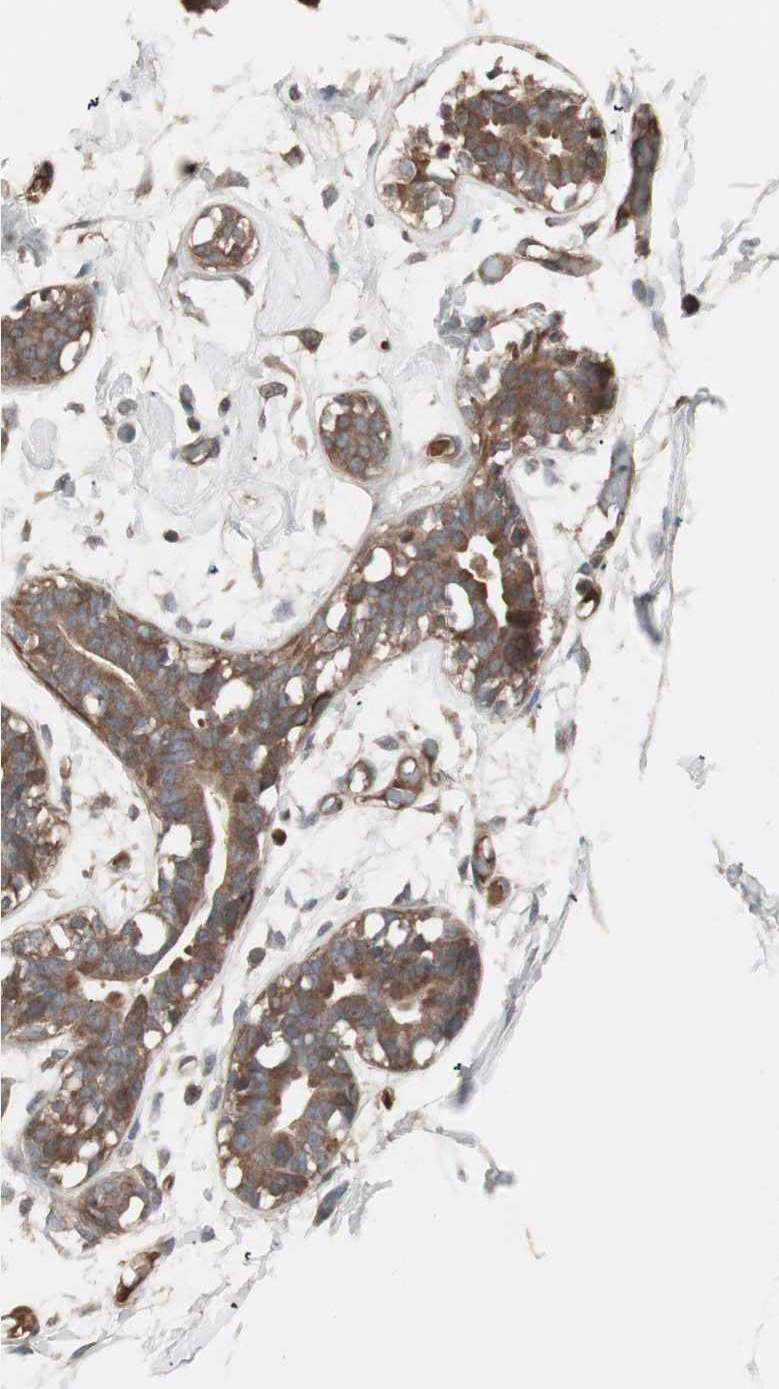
{"staining": {"intensity": "weak", "quantity": "<25%", "location": "cytoplasmic/membranous"}, "tissue": "adipose tissue", "cell_type": "Adipocytes", "image_type": "normal", "snomed": [{"axis": "morphology", "description": "Normal tissue, NOS"}, {"axis": "topography", "description": "Breast"}, {"axis": "topography", "description": "Adipose tissue"}], "caption": "An image of human adipose tissue is negative for staining in adipocytes. Nuclei are stained in blue.", "gene": "TFPI", "patient": {"sex": "female", "age": 25}}